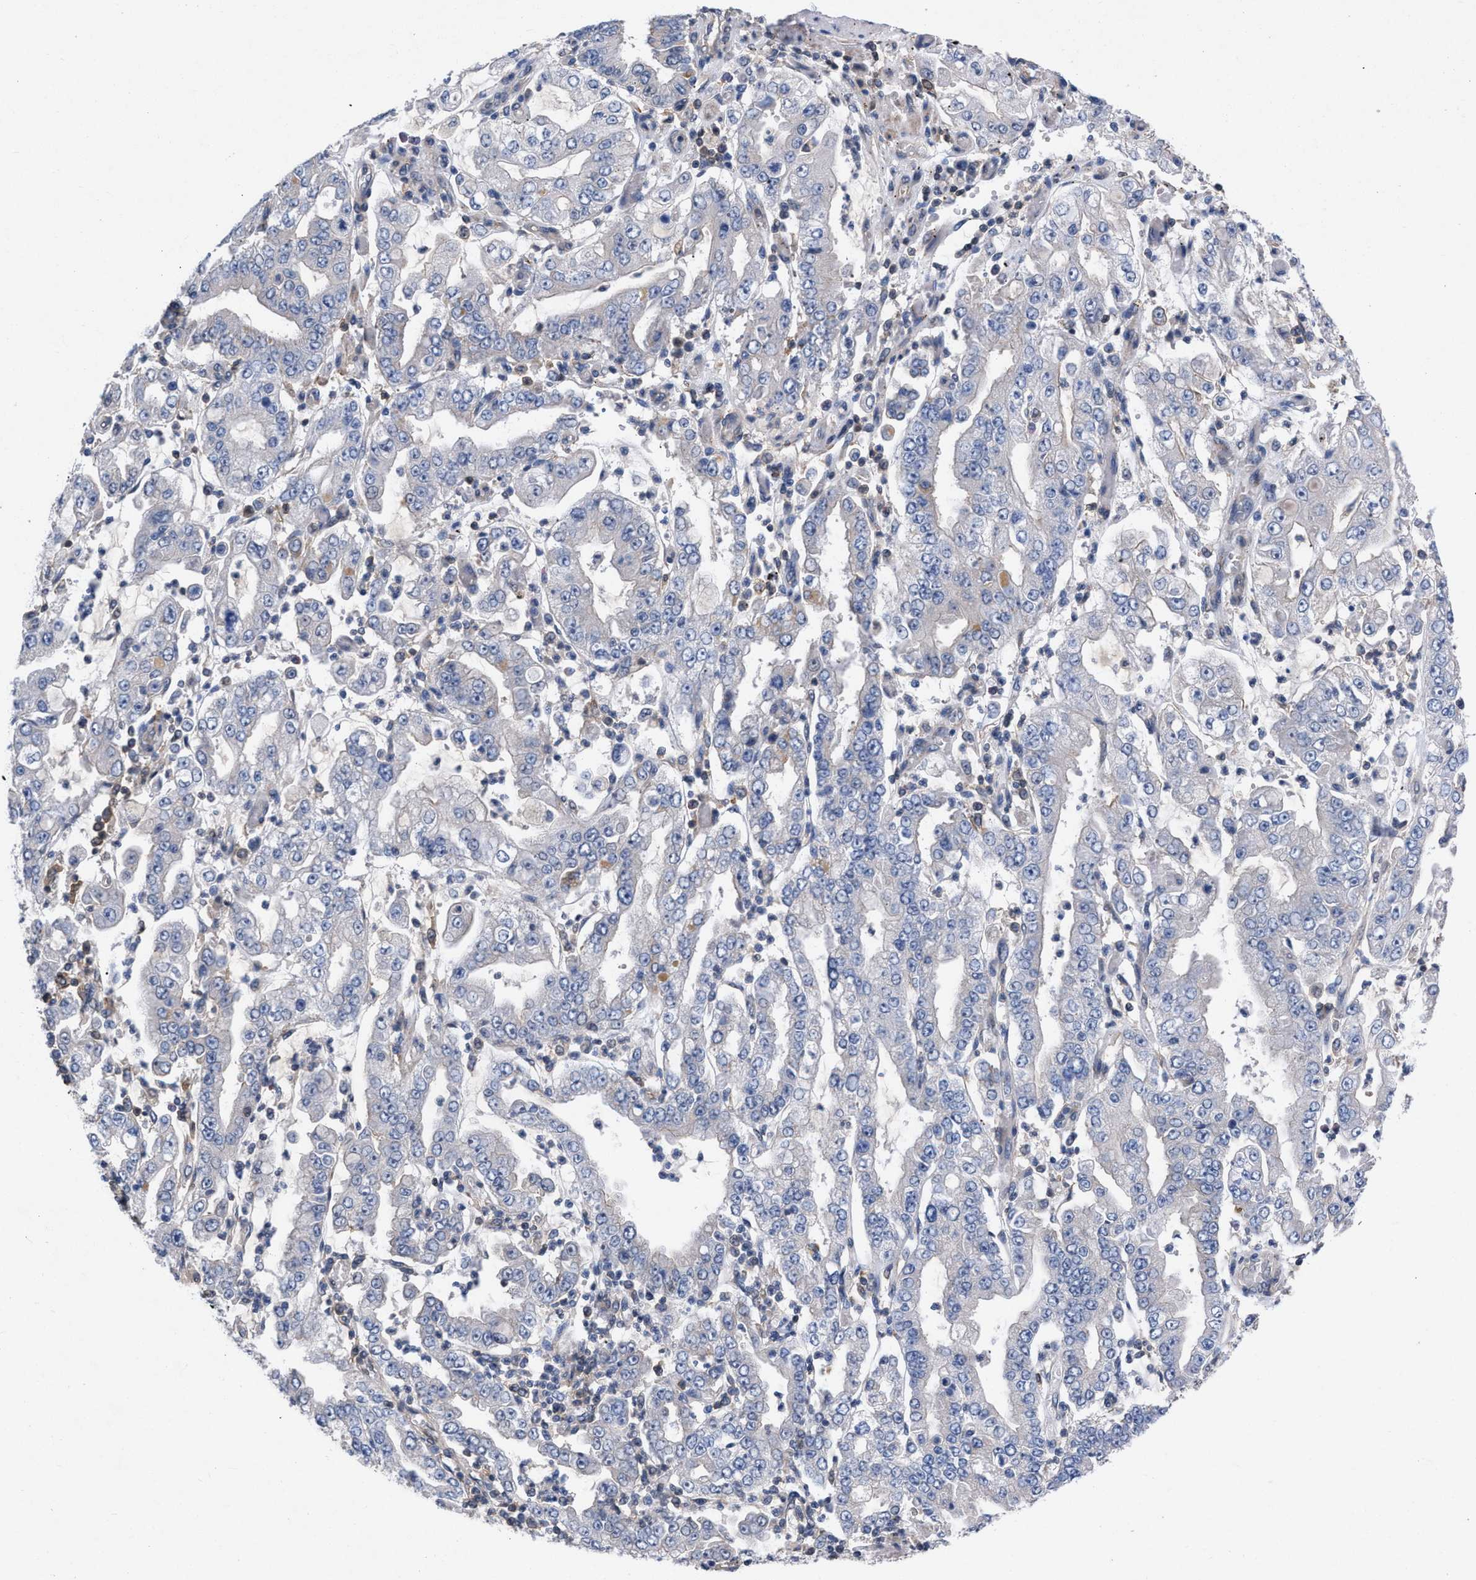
{"staining": {"intensity": "negative", "quantity": "none", "location": "none"}, "tissue": "stomach cancer", "cell_type": "Tumor cells", "image_type": "cancer", "snomed": [{"axis": "morphology", "description": "Adenocarcinoma, NOS"}, {"axis": "topography", "description": "Stomach"}], "caption": "Immunohistochemistry image of neoplastic tissue: stomach cancer (adenocarcinoma) stained with DAB exhibits no significant protein staining in tumor cells.", "gene": "TMEM131", "patient": {"sex": "male", "age": 76}}